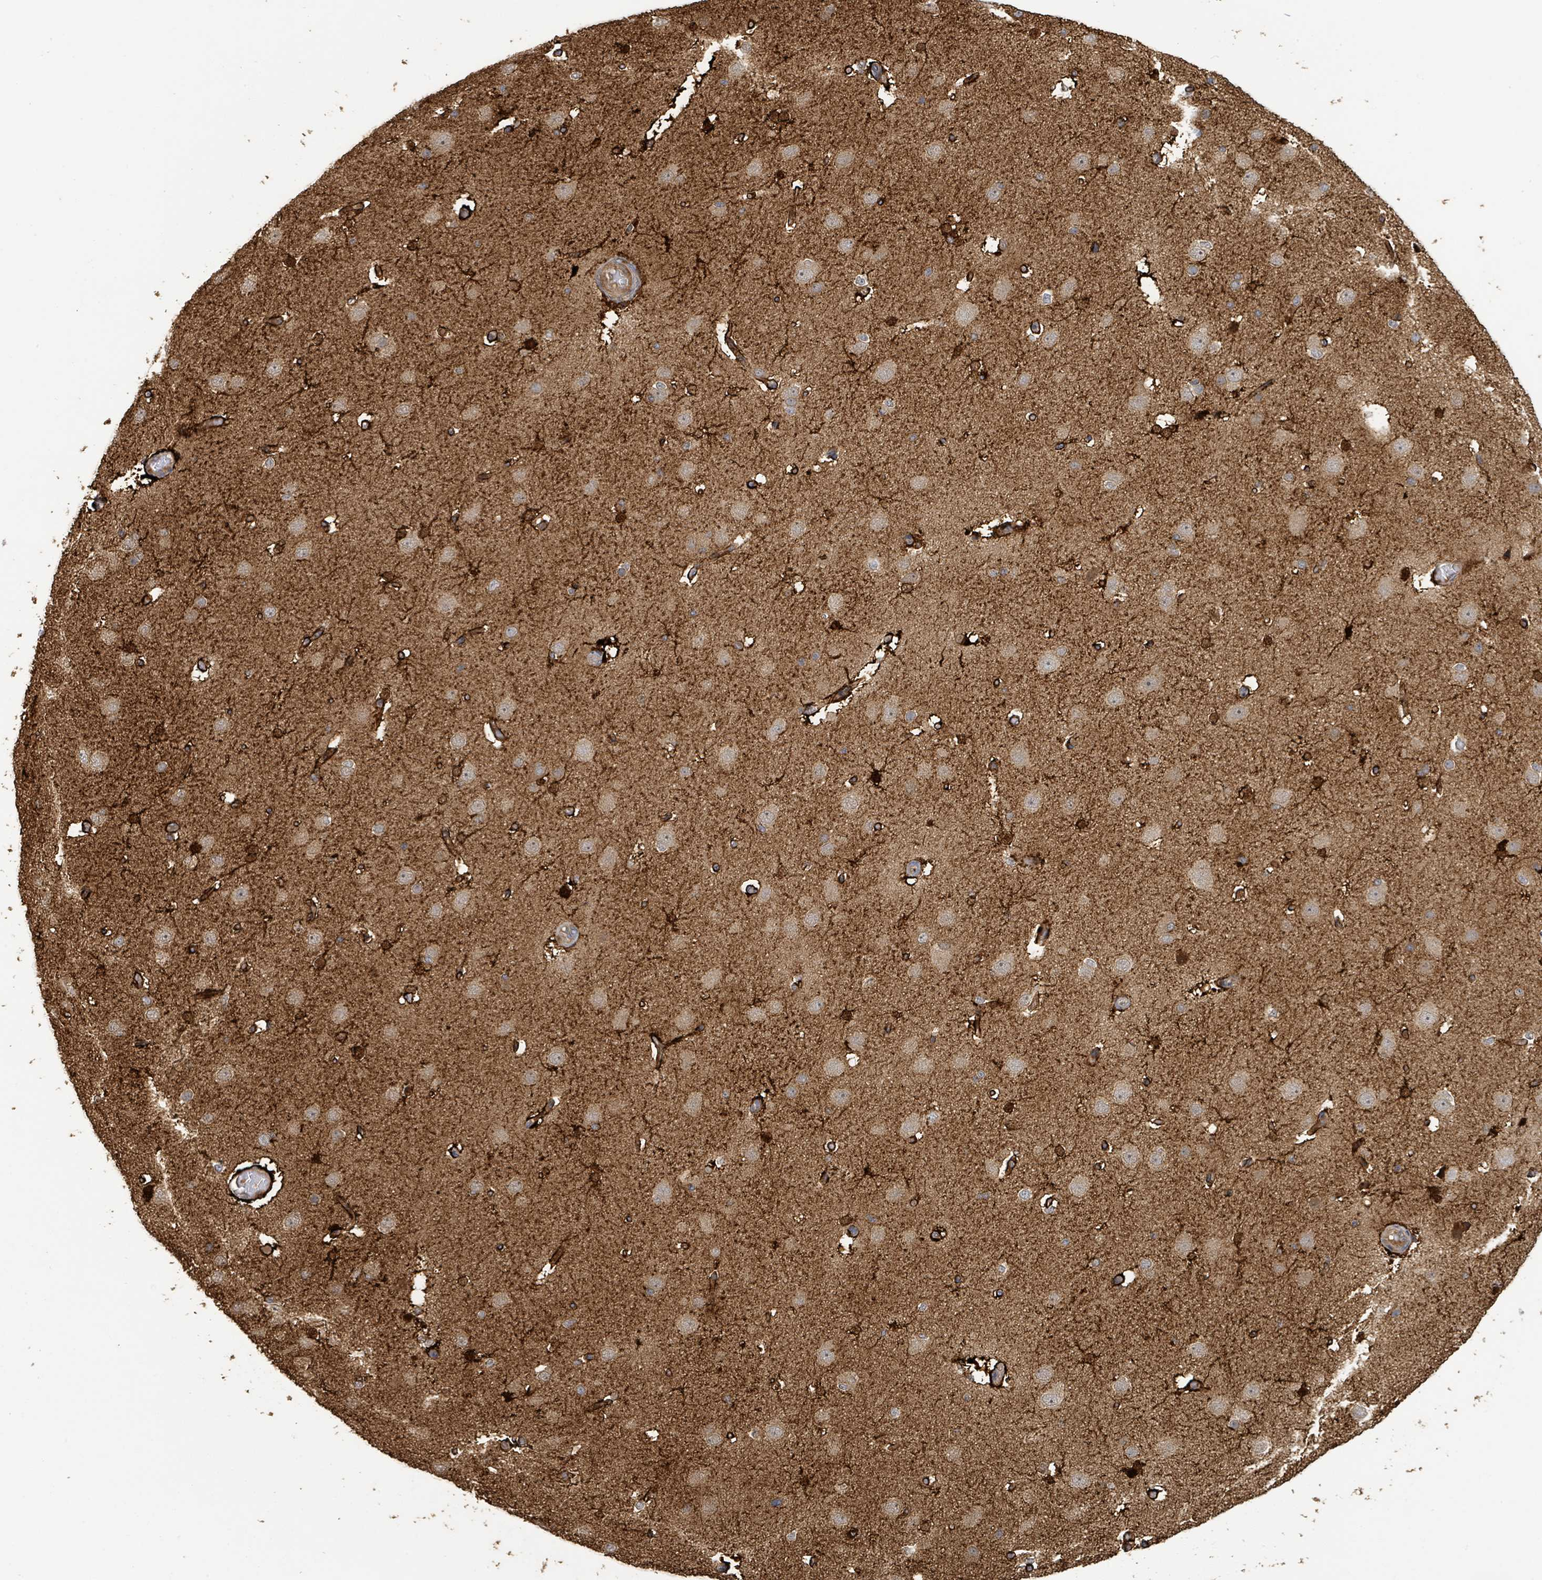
{"staining": {"intensity": "moderate", "quantity": ">75%", "location": "cytoplasmic/membranous"}, "tissue": "cerebral cortex", "cell_type": "Endothelial cells", "image_type": "normal", "snomed": [{"axis": "morphology", "description": "Normal tissue, NOS"}, {"axis": "morphology", "description": "Inflammation, NOS"}, {"axis": "topography", "description": "Cerebral cortex"}], "caption": "A brown stain labels moderate cytoplasmic/membranous expression of a protein in endothelial cells of benign human cerebral cortex.", "gene": "STARD4", "patient": {"sex": "male", "age": 6}}